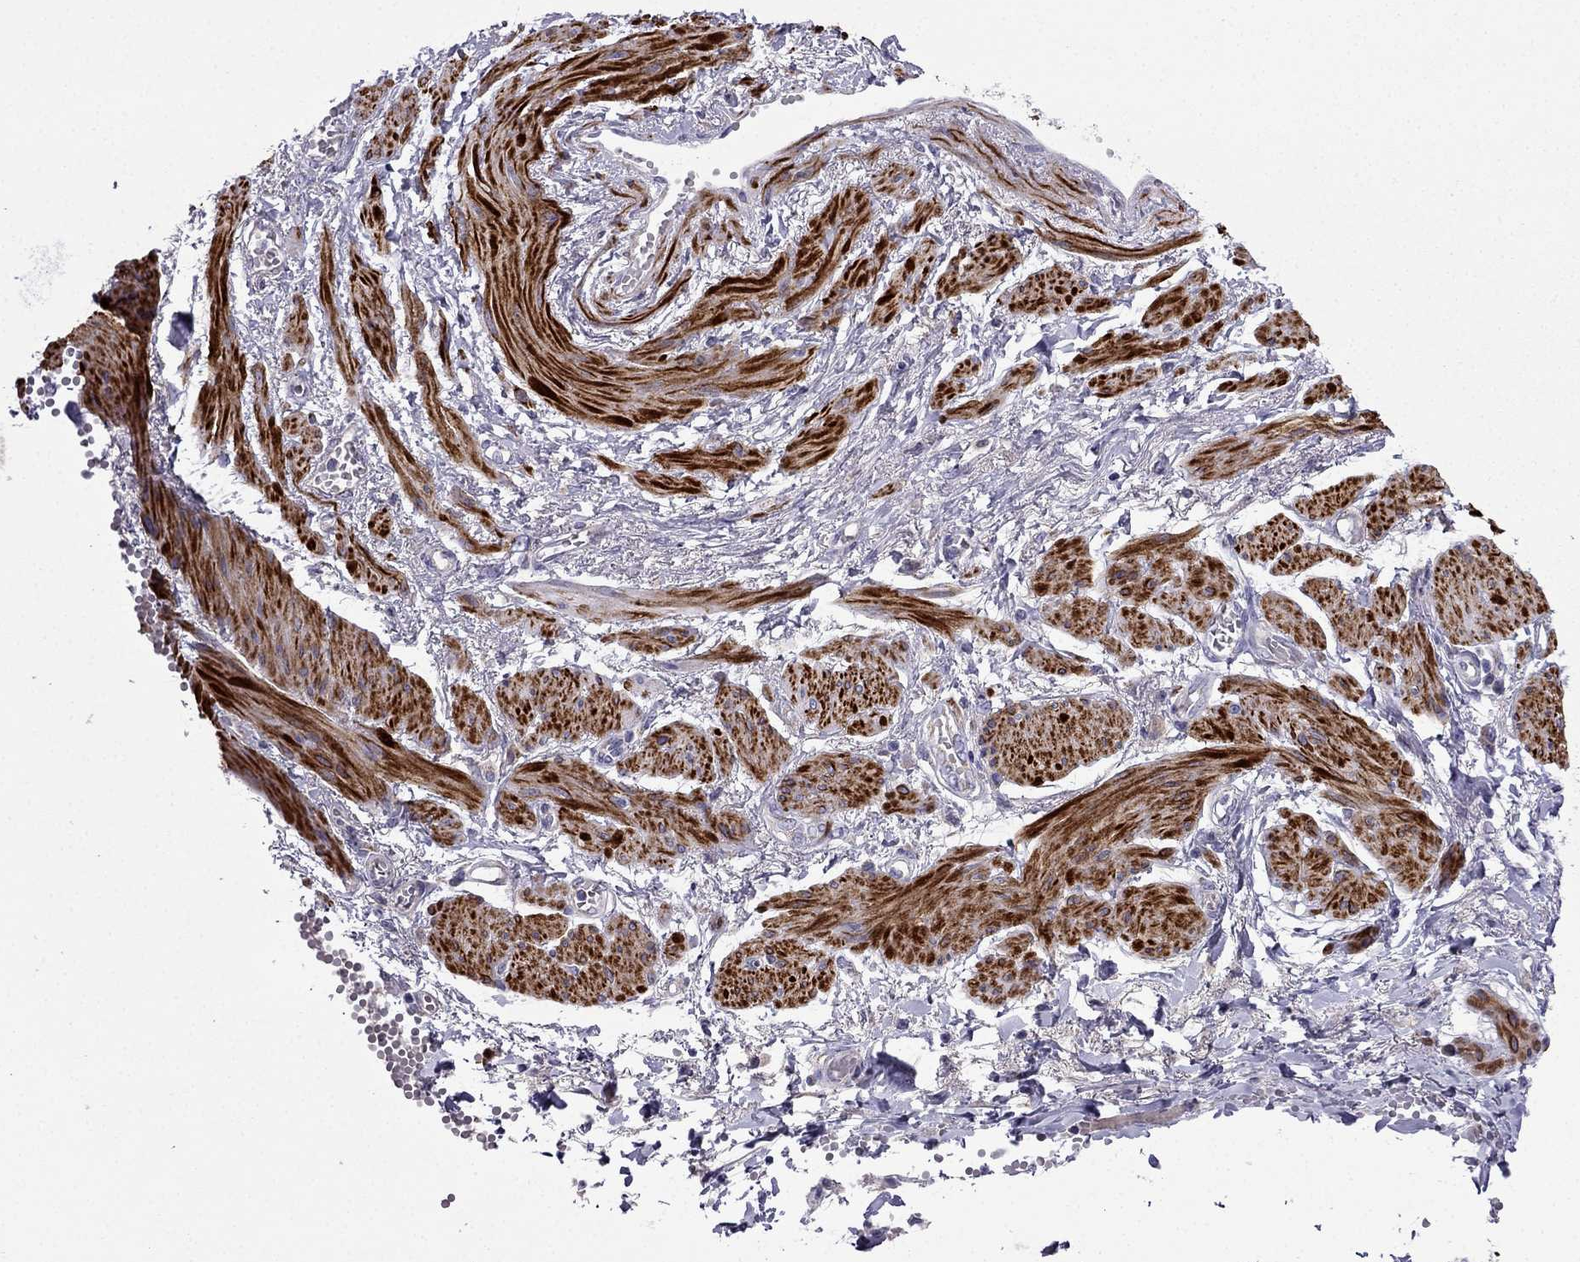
{"staining": {"intensity": "weak", "quantity": ">75%", "location": "cytoplasmic/membranous"}, "tissue": "ovarian cancer", "cell_type": "Tumor cells", "image_type": "cancer", "snomed": [{"axis": "morphology", "description": "Cystadenocarcinoma, serous, NOS"}, {"axis": "topography", "description": "Ovary"}], "caption": "Tumor cells exhibit low levels of weak cytoplasmic/membranous expression in approximately >75% of cells in human ovarian cancer. (DAB (3,3'-diaminobenzidine) = brown stain, brightfield microscopy at high magnification).", "gene": "DSC1", "patient": {"sex": "female", "age": 67}}